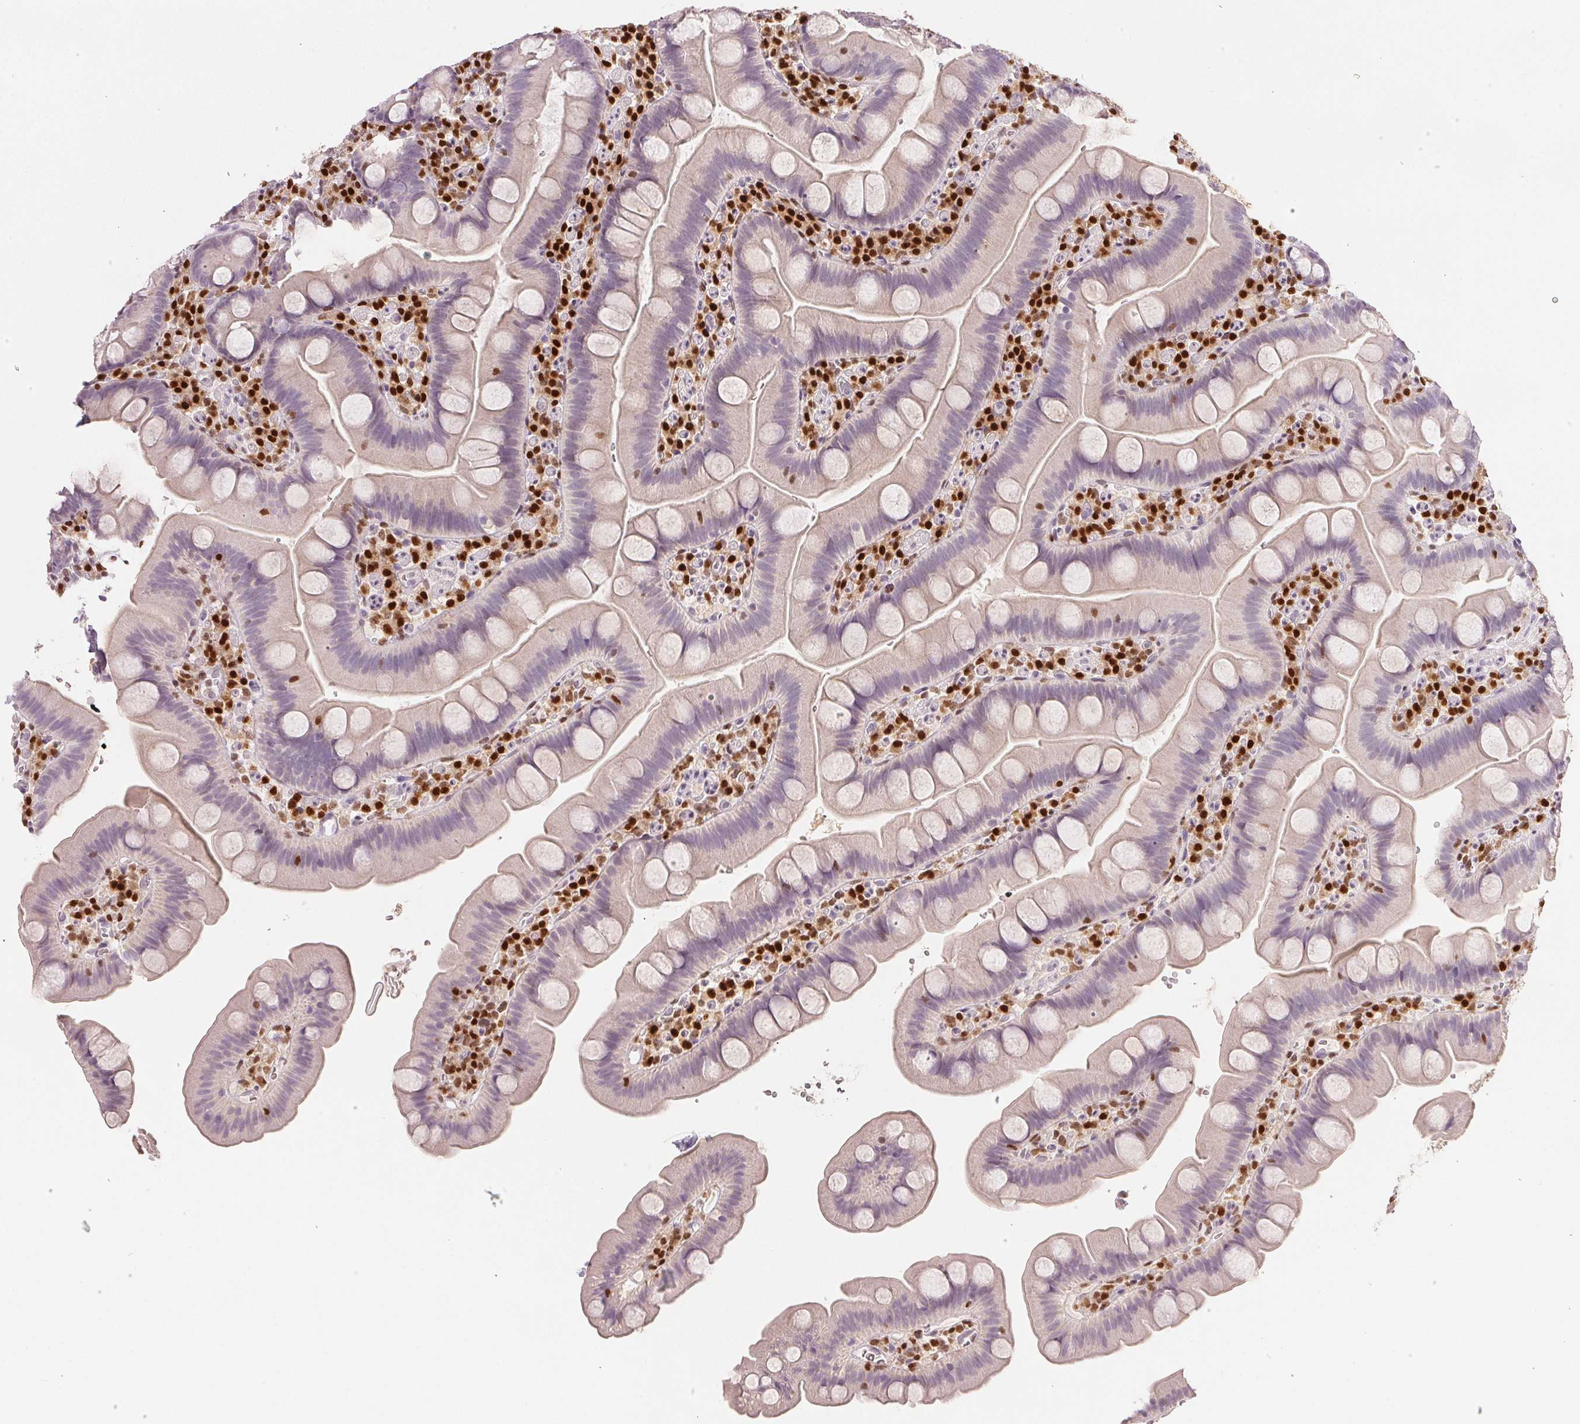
{"staining": {"intensity": "negative", "quantity": "none", "location": "none"}, "tissue": "small intestine", "cell_type": "Glandular cells", "image_type": "normal", "snomed": [{"axis": "morphology", "description": "Normal tissue, NOS"}, {"axis": "topography", "description": "Small intestine"}], "caption": "The immunohistochemistry image has no significant positivity in glandular cells of small intestine. (Stains: DAB (3,3'-diaminobenzidine) immunohistochemistry (IHC) with hematoxylin counter stain, Microscopy: brightfield microscopy at high magnification).", "gene": "RUNX2", "patient": {"sex": "female", "age": 68}}